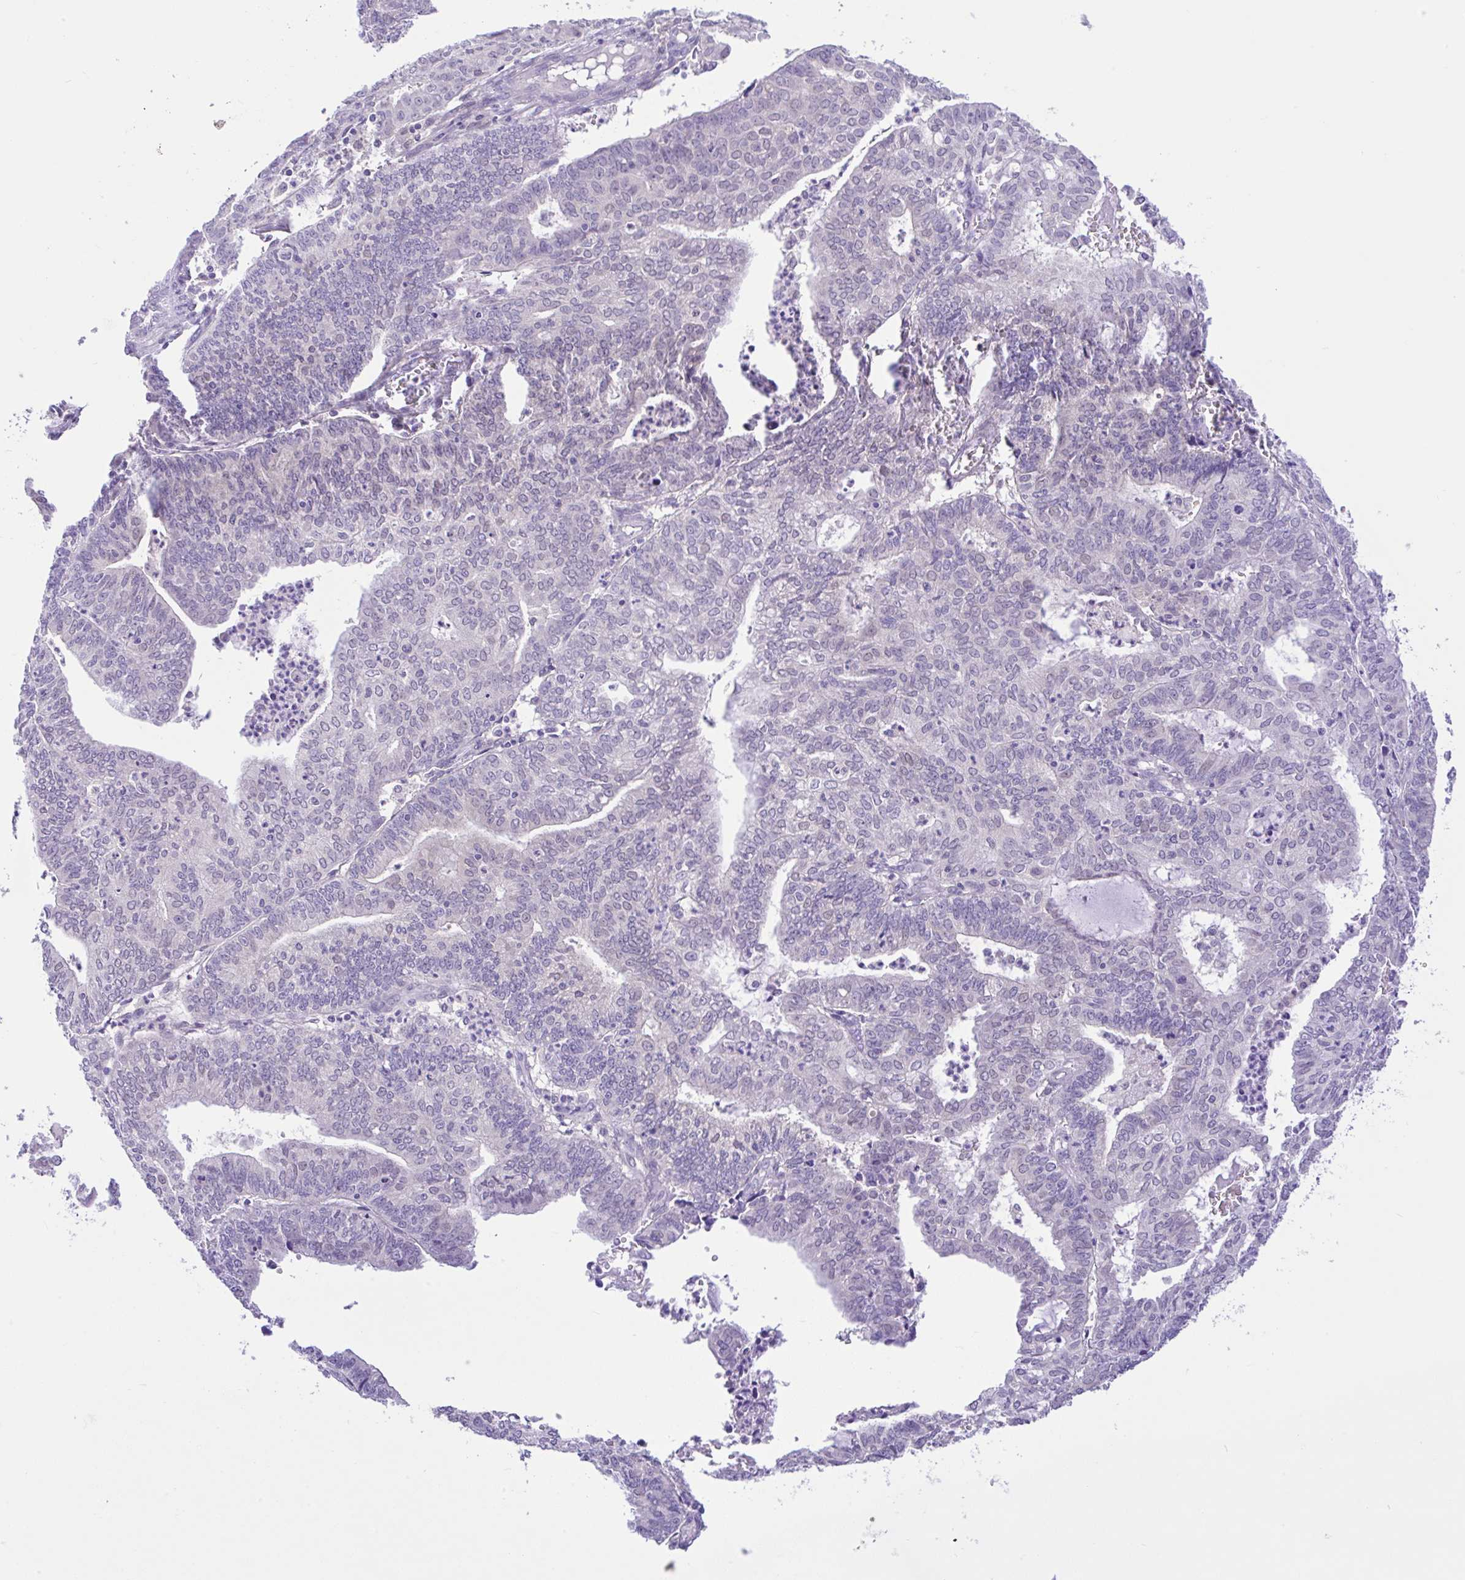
{"staining": {"intensity": "negative", "quantity": "none", "location": "none"}, "tissue": "endometrial cancer", "cell_type": "Tumor cells", "image_type": "cancer", "snomed": [{"axis": "morphology", "description": "Adenocarcinoma, NOS"}, {"axis": "topography", "description": "Endometrium"}], "caption": "There is no significant positivity in tumor cells of adenocarcinoma (endometrial).", "gene": "ANO4", "patient": {"sex": "female", "age": 61}}